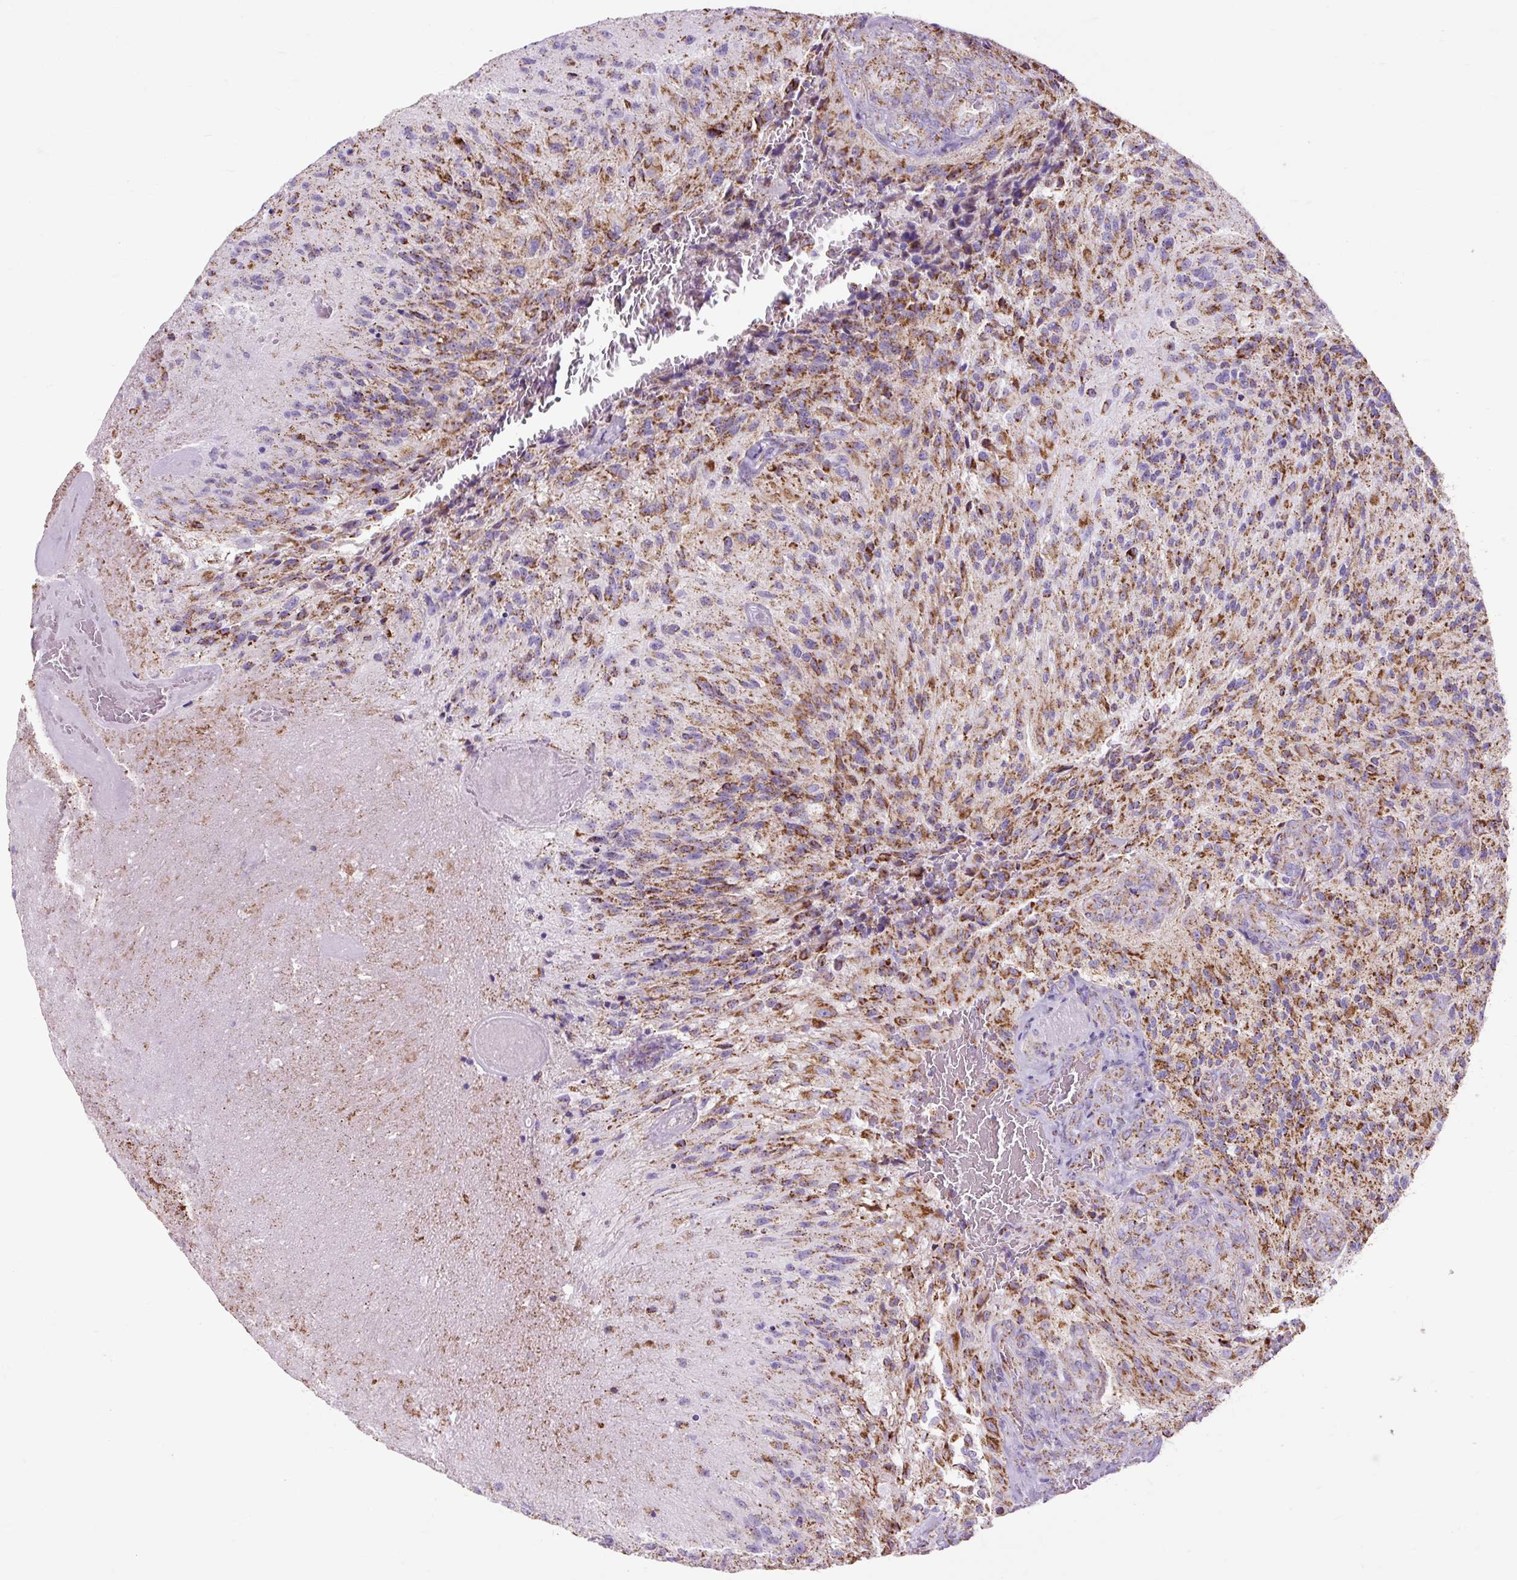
{"staining": {"intensity": "moderate", "quantity": ">75%", "location": "cytoplasmic/membranous"}, "tissue": "glioma", "cell_type": "Tumor cells", "image_type": "cancer", "snomed": [{"axis": "morphology", "description": "Normal tissue, NOS"}, {"axis": "morphology", "description": "Glioma, malignant, High grade"}, {"axis": "topography", "description": "Cerebral cortex"}], "caption": "Immunohistochemistry (IHC) image of high-grade glioma (malignant) stained for a protein (brown), which displays medium levels of moderate cytoplasmic/membranous staining in approximately >75% of tumor cells.", "gene": "DLAT", "patient": {"sex": "male", "age": 56}}